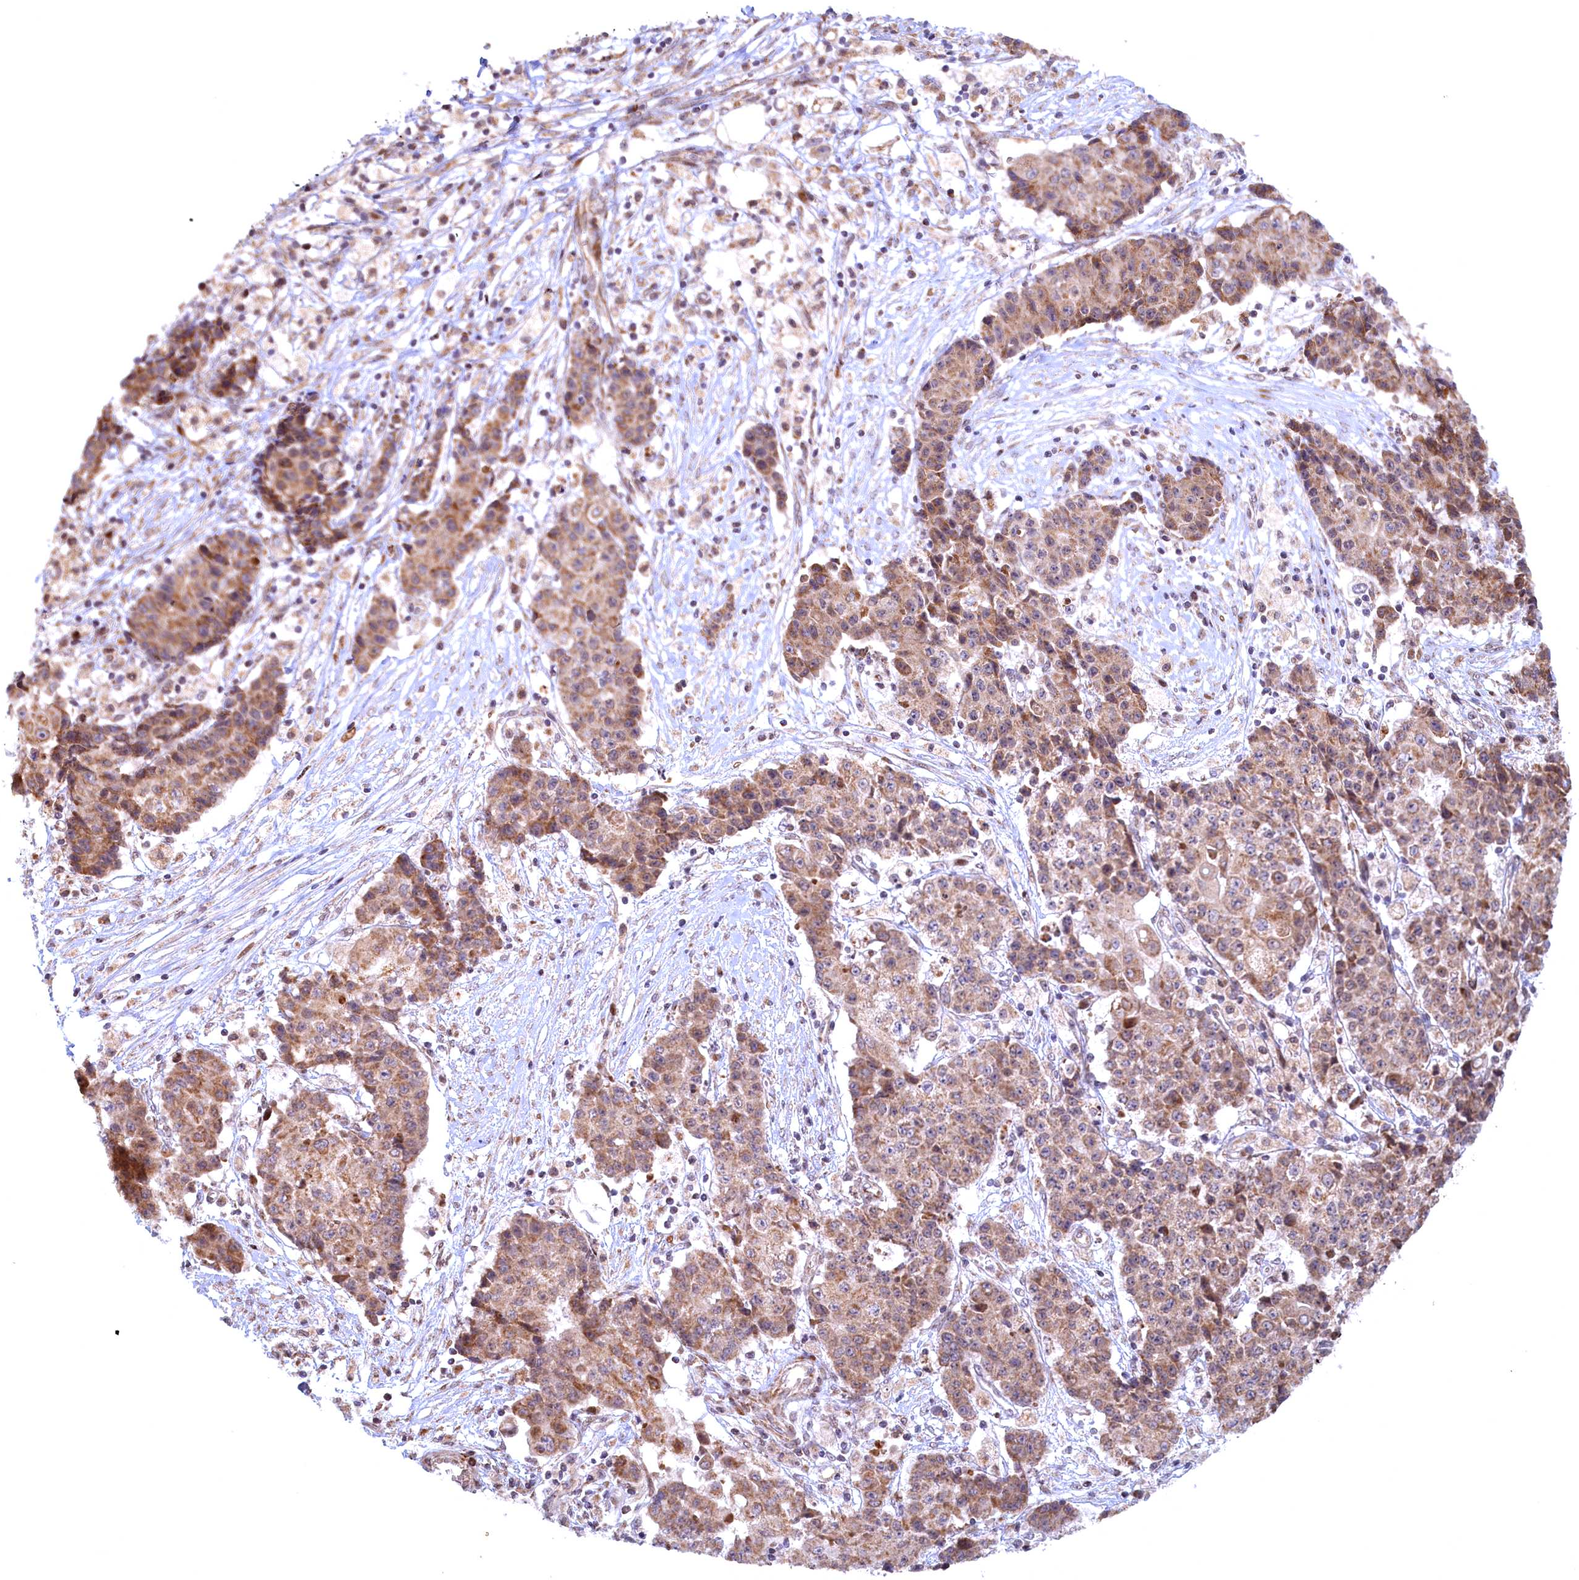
{"staining": {"intensity": "moderate", "quantity": ">75%", "location": "cytoplasmic/membranous"}, "tissue": "ovarian cancer", "cell_type": "Tumor cells", "image_type": "cancer", "snomed": [{"axis": "morphology", "description": "Carcinoma, endometroid"}, {"axis": "topography", "description": "Ovary"}], "caption": "Immunohistochemistry (IHC) of ovarian cancer (endometroid carcinoma) shows medium levels of moderate cytoplasmic/membranous staining in about >75% of tumor cells.", "gene": "PLA2G10", "patient": {"sex": "female", "age": 42}}